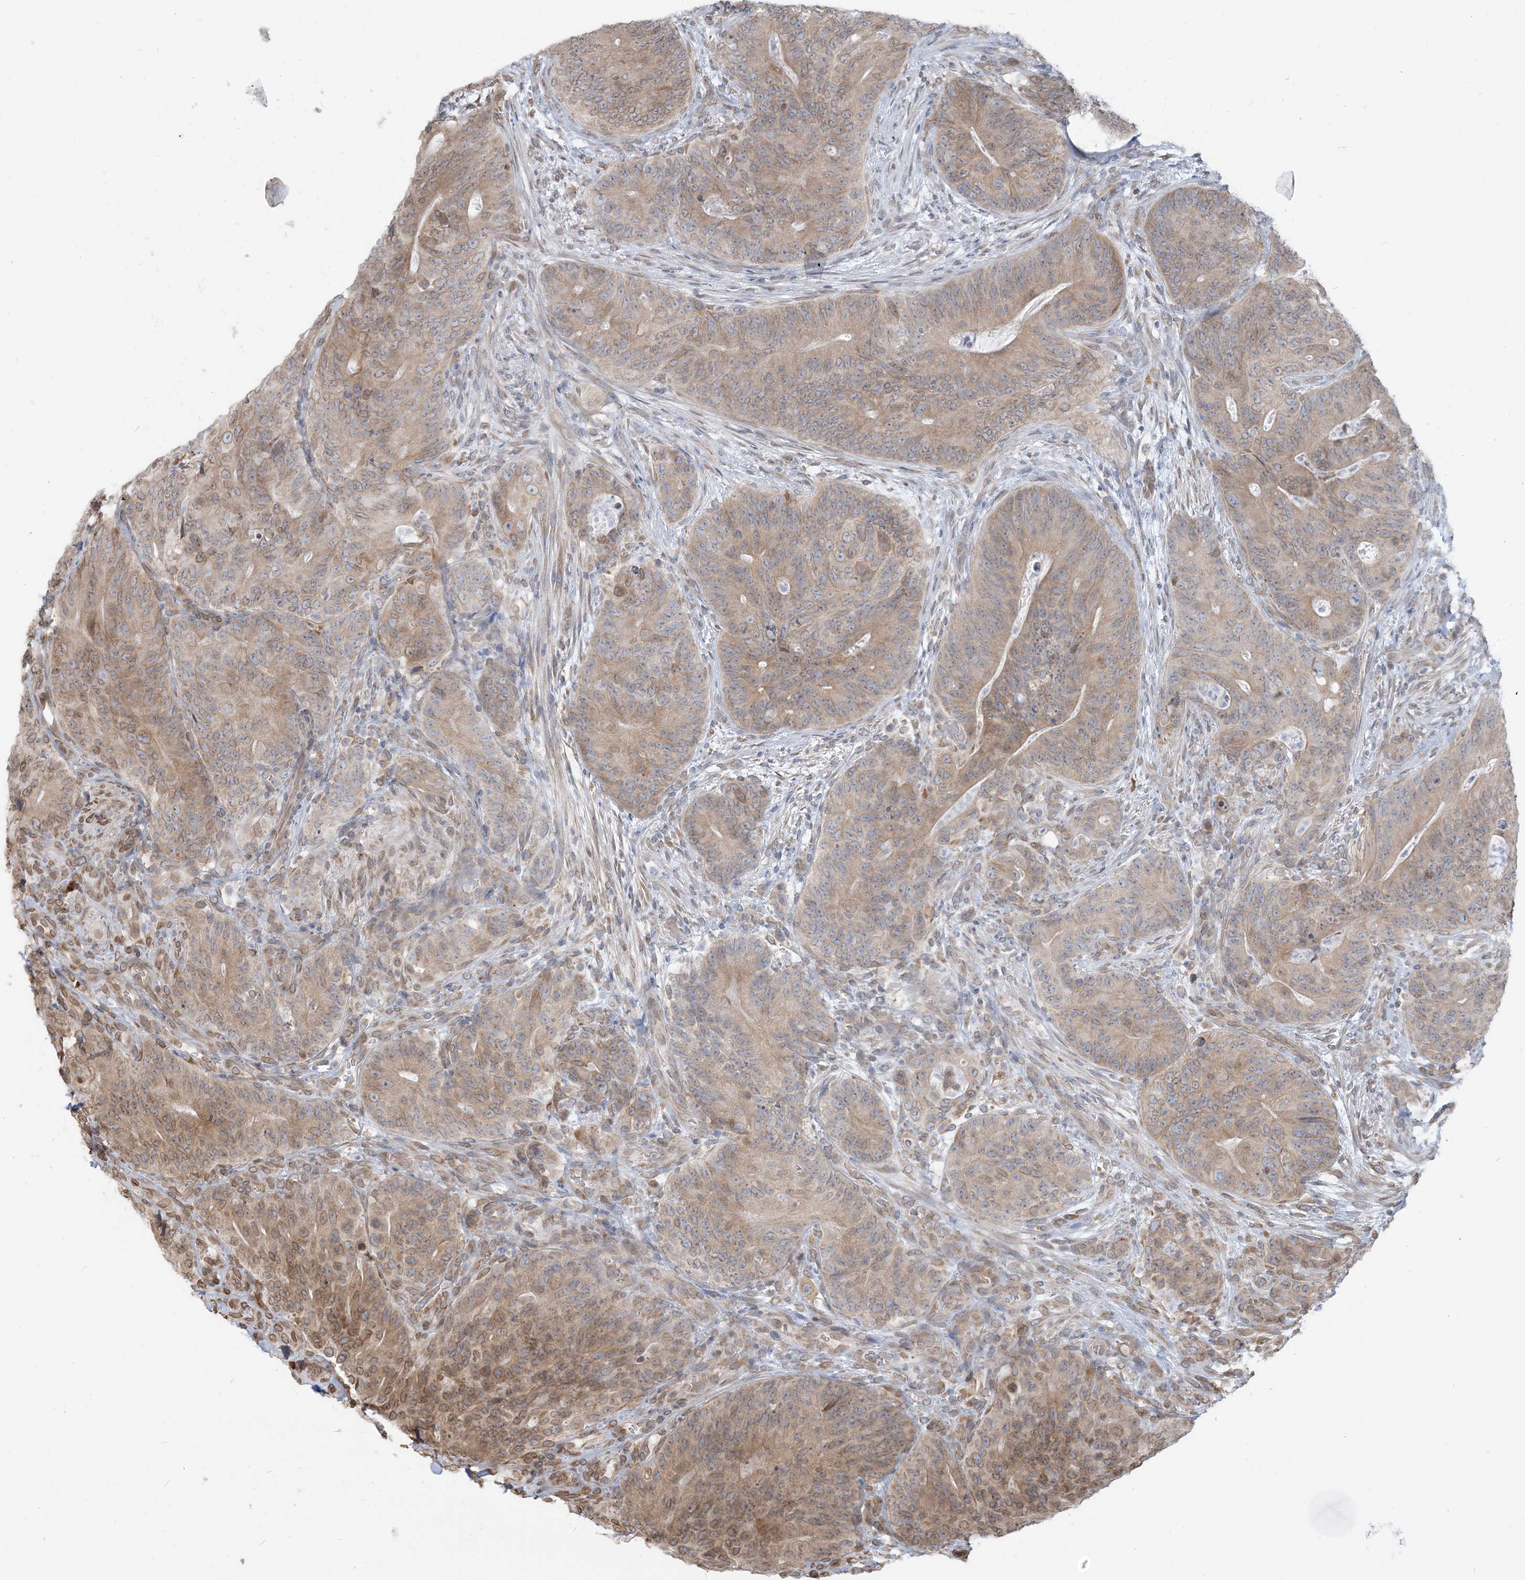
{"staining": {"intensity": "moderate", "quantity": "25%-75%", "location": "cytoplasmic/membranous,nuclear"}, "tissue": "colorectal cancer", "cell_type": "Tumor cells", "image_type": "cancer", "snomed": [{"axis": "morphology", "description": "Normal tissue, NOS"}, {"axis": "topography", "description": "Colon"}], "caption": "This photomicrograph reveals immunohistochemistry (IHC) staining of colorectal cancer, with medium moderate cytoplasmic/membranous and nuclear positivity in about 25%-75% of tumor cells.", "gene": "WWP1", "patient": {"sex": "female", "age": 82}}